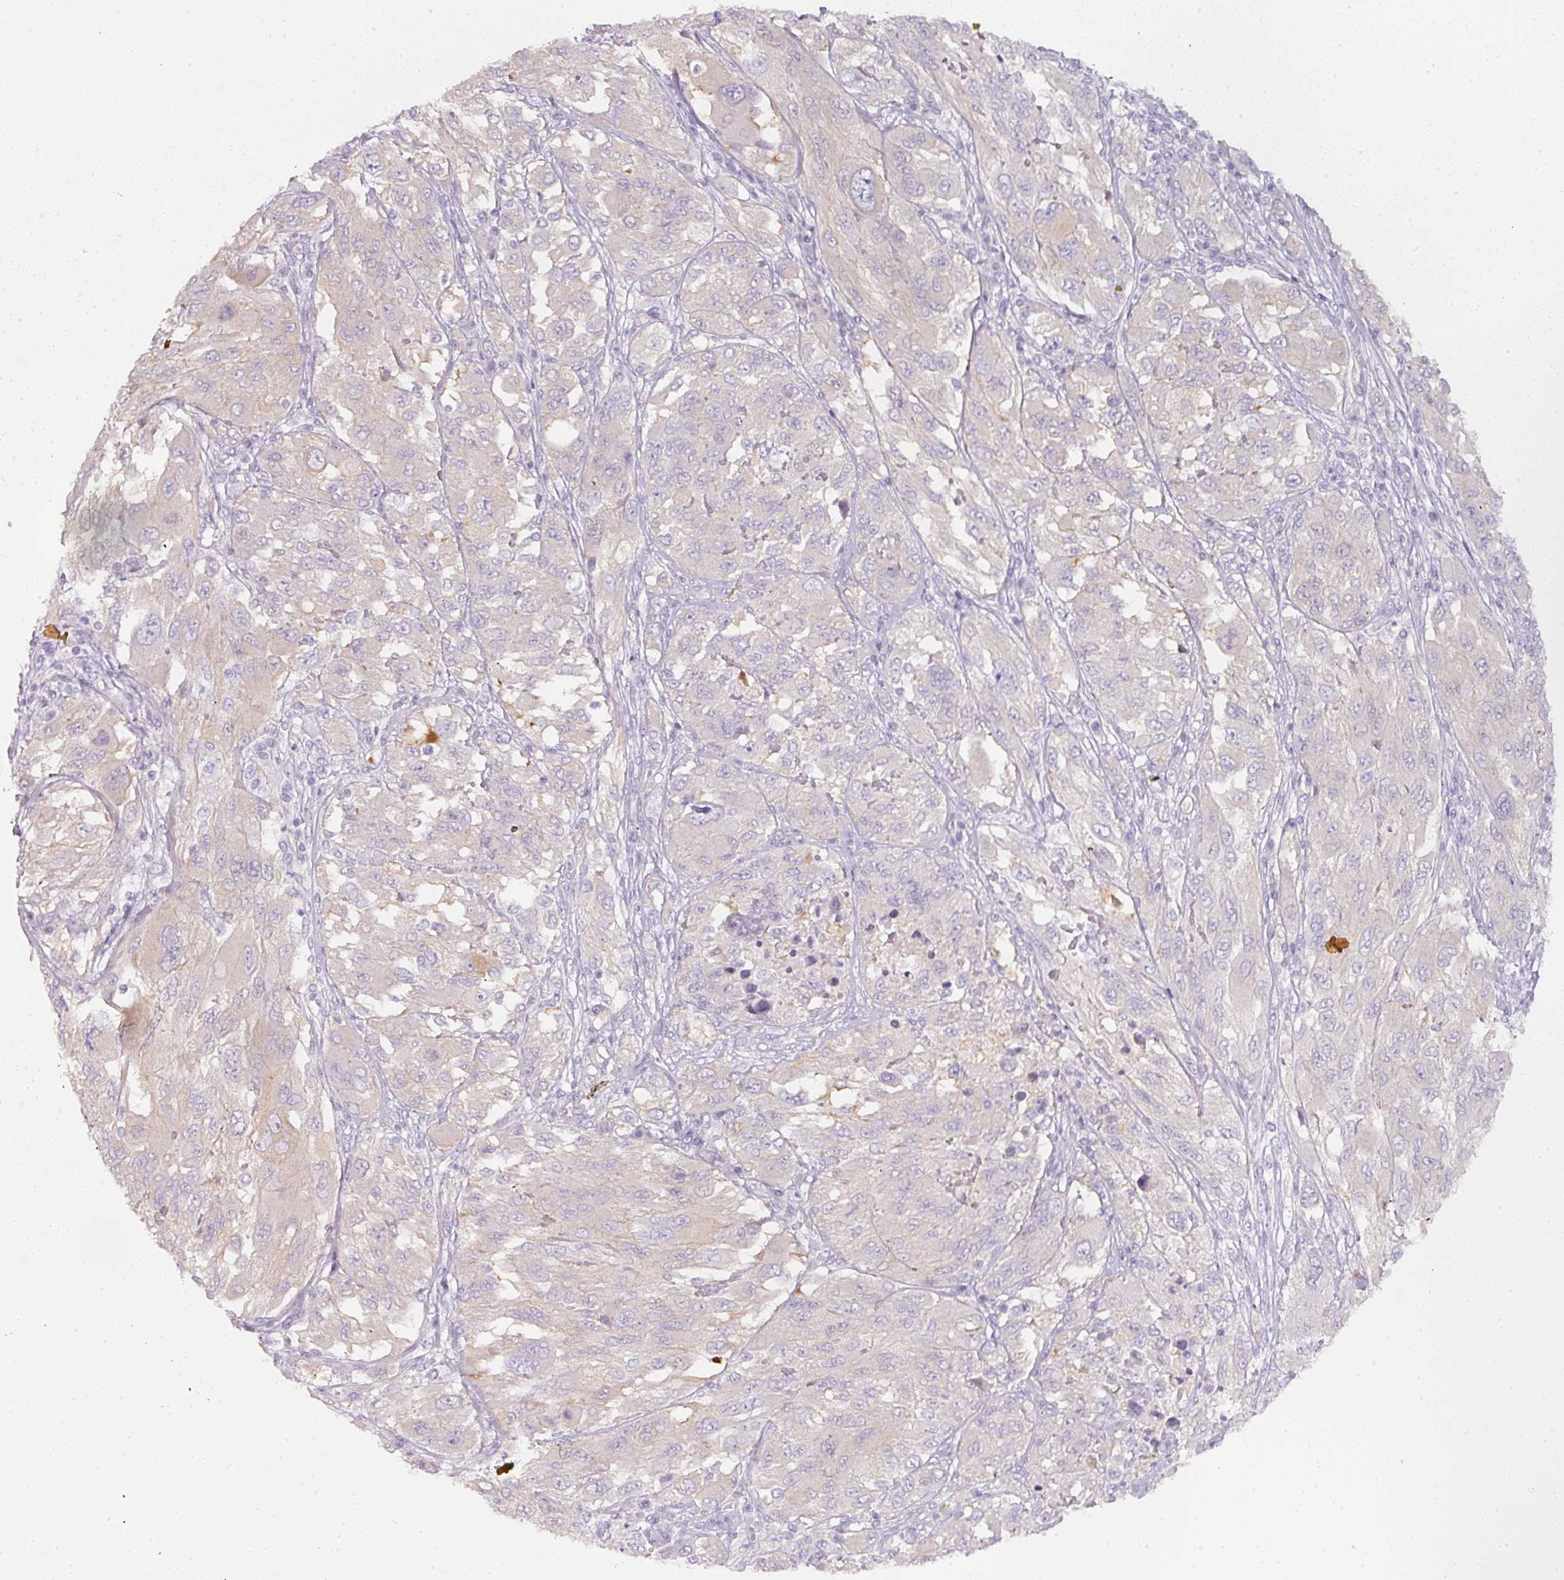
{"staining": {"intensity": "negative", "quantity": "none", "location": "none"}, "tissue": "melanoma", "cell_type": "Tumor cells", "image_type": "cancer", "snomed": [{"axis": "morphology", "description": "Malignant melanoma, NOS"}, {"axis": "topography", "description": "Skin"}], "caption": "An immunohistochemistry histopathology image of melanoma is shown. There is no staining in tumor cells of melanoma.", "gene": "SLC2A2", "patient": {"sex": "female", "age": 91}}